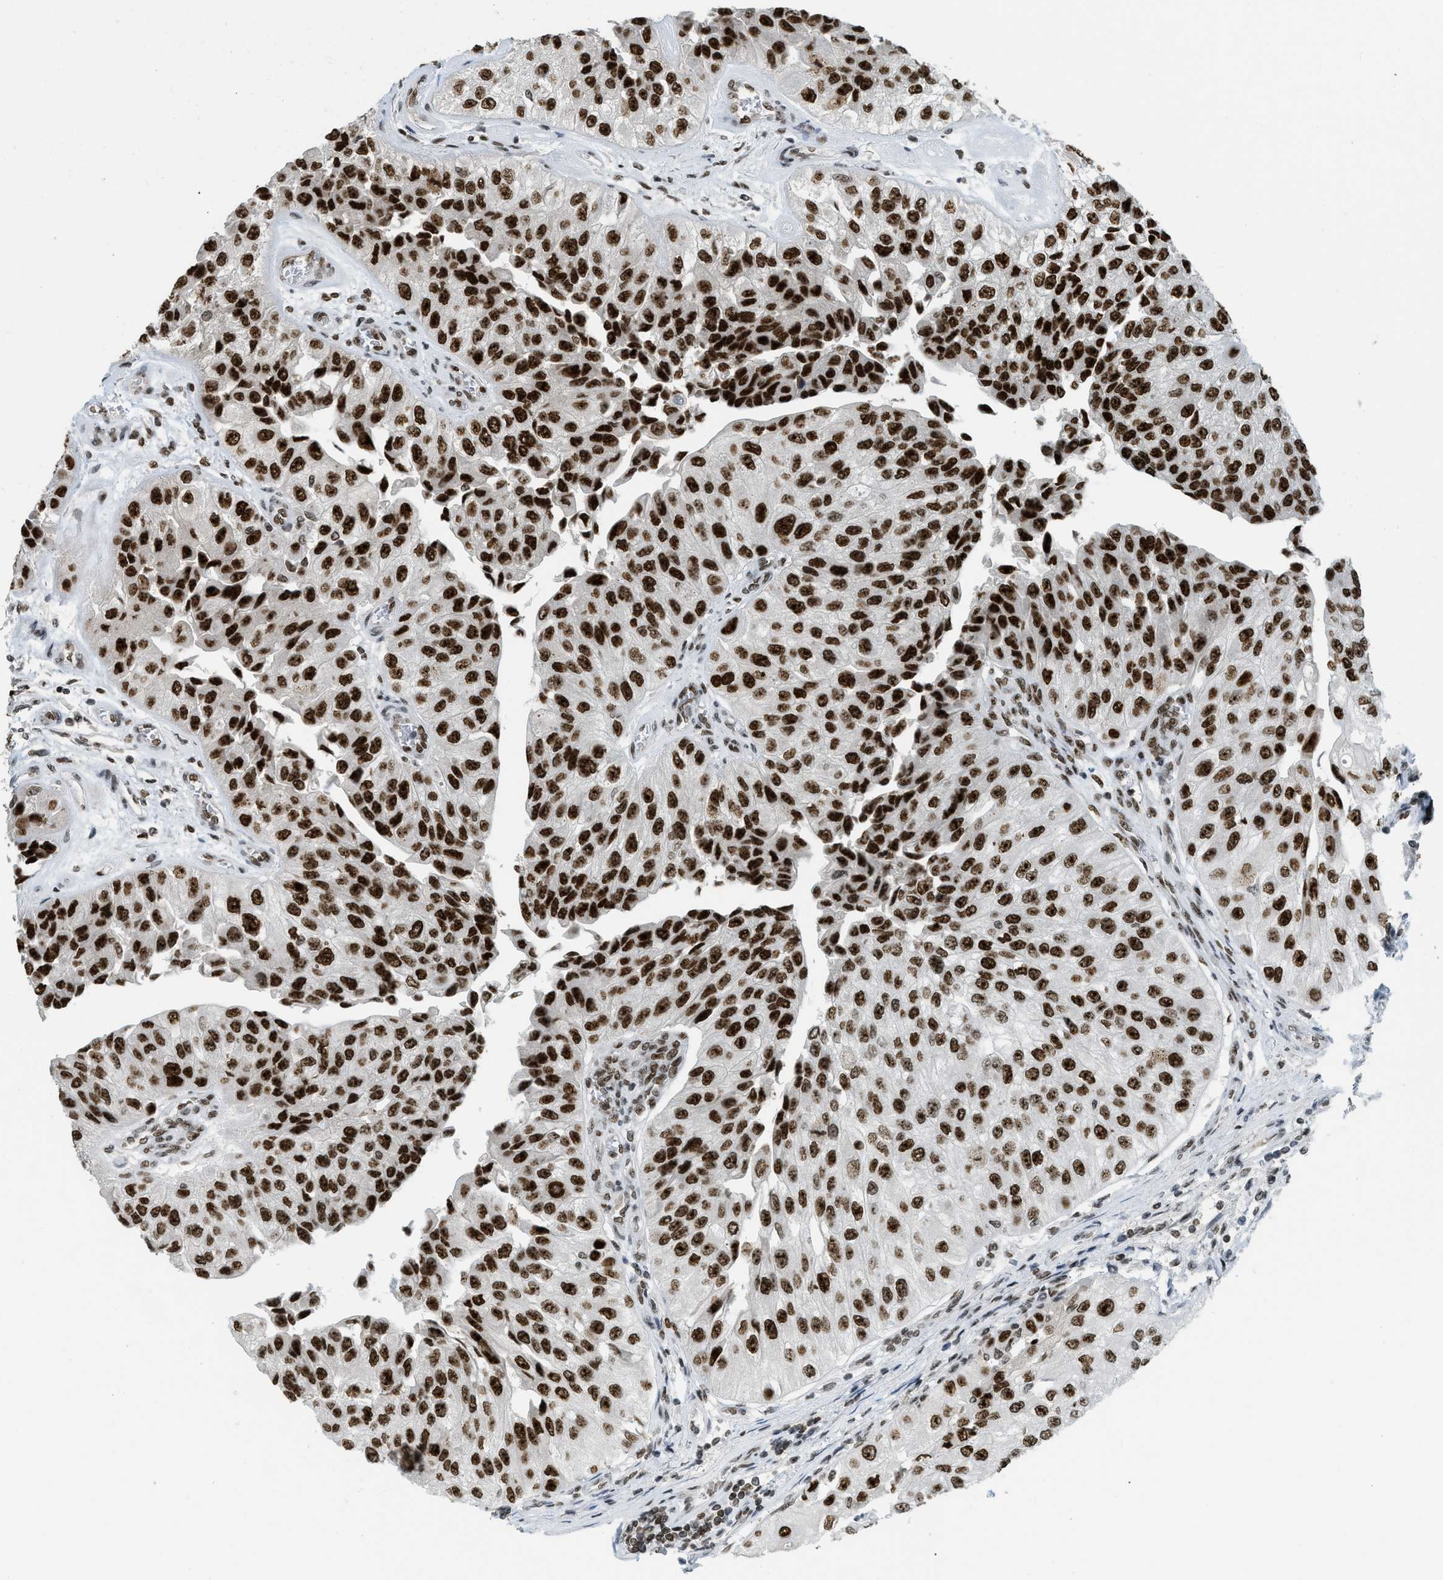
{"staining": {"intensity": "strong", "quantity": ">75%", "location": "nuclear"}, "tissue": "urothelial cancer", "cell_type": "Tumor cells", "image_type": "cancer", "snomed": [{"axis": "morphology", "description": "Urothelial carcinoma, High grade"}, {"axis": "topography", "description": "Kidney"}, {"axis": "topography", "description": "Urinary bladder"}], "caption": "Urothelial carcinoma (high-grade) tissue reveals strong nuclear positivity in about >75% of tumor cells The staining was performed using DAB (3,3'-diaminobenzidine) to visualize the protein expression in brown, while the nuclei were stained in blue with hematoxylin (Magnification: 20x).", "gene": "URB1", "patient": {"sex": "male", "age": 77}}